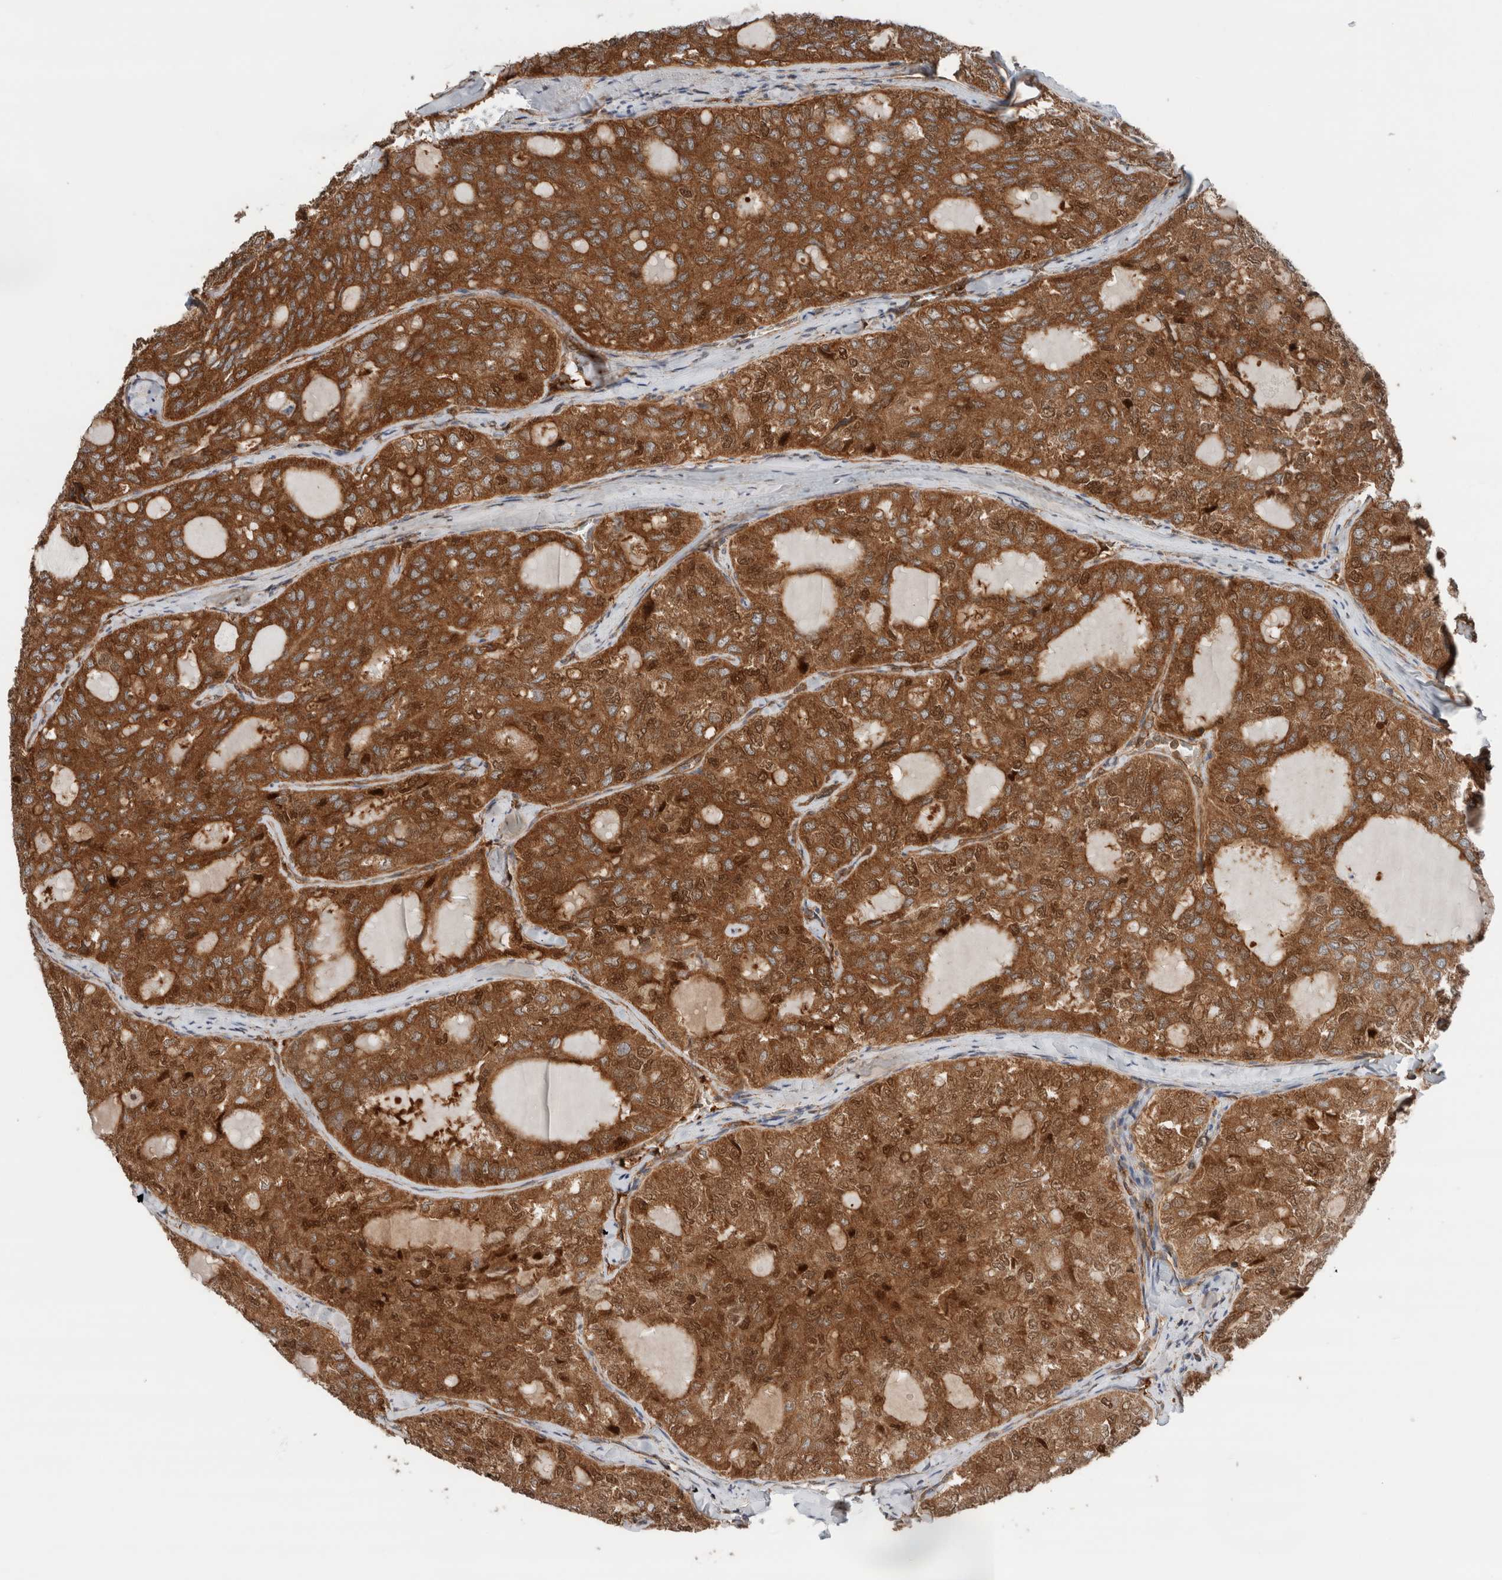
{"staining": {"intensity": "strong", "quantity": ">75%", "location": "cytoplasmic/membranous,nuclear"}, "tissue": "thyroid cancer", "cell_type": "Tumor cells", "image_type": "cancer", "snomed": [{"axis": "morphology", "description": "Follicular adenoma carcinoma, NOS"}, {"axis": "topography", "description": "Thyroid gland"}], "caption": "Follicular adenoma carcinoma (thyroid) was stained to show a protein in brown. There is high levels of strong cytoplasmic/membranous and nuclear staining in about >75% of tumor cells.", "gene": "XPNPEP1", "patient": {"sex": "male", "age": 75}}